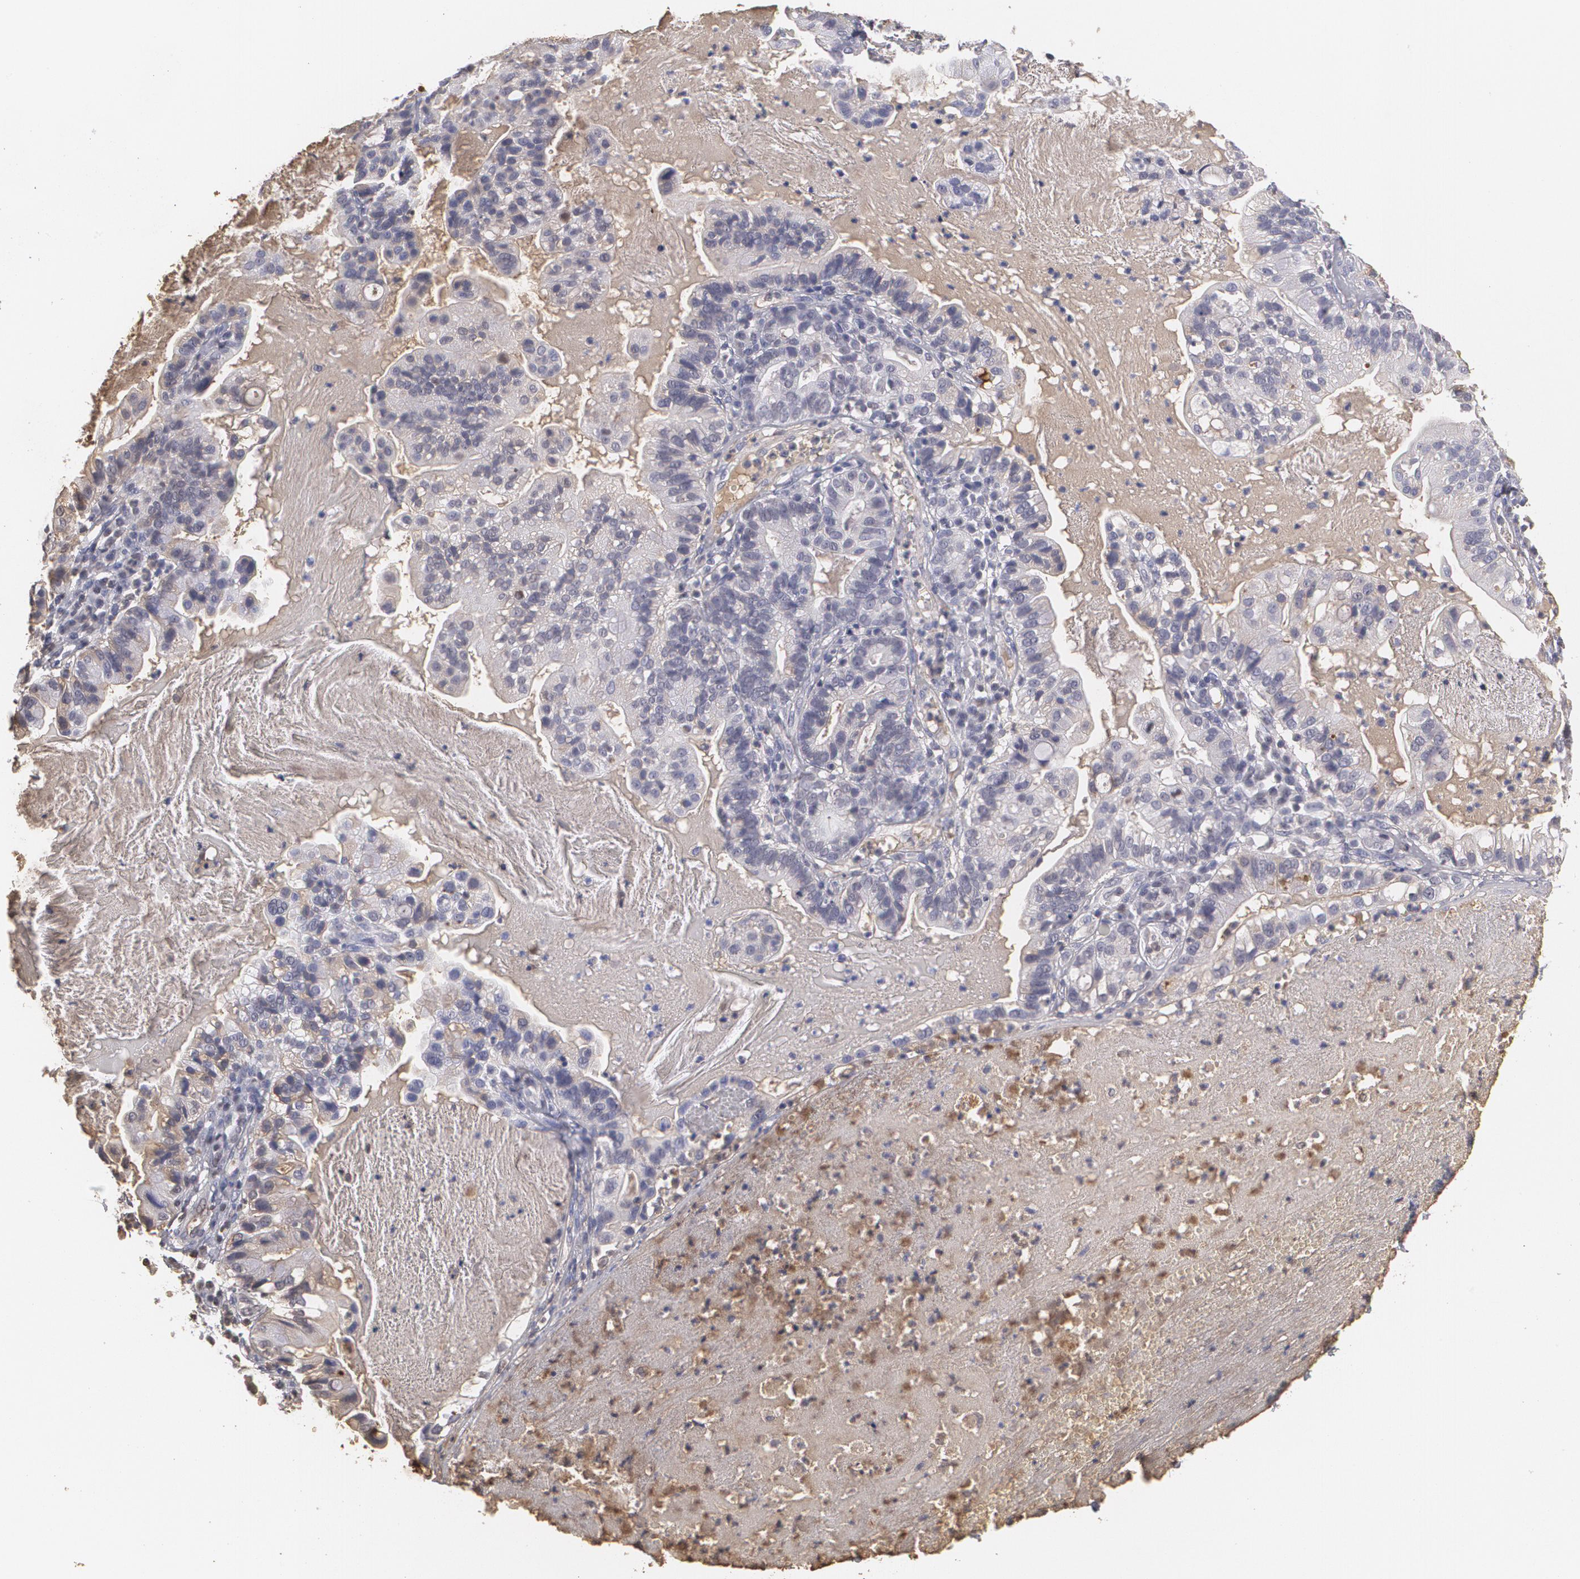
{"staining": {"intensity": "moderate", "quantity": "<25%", "location": "cytoplasmic/membranous"}, "tissue": "cervical cancer", "cell_type": "Tumor cells", "image_type": "cancer", "snomed": [{"axis": "morphology", "description": "Adenocarcinoma, NOS"}, {"axis": "topography", "description": "Cervix"}], "caption": "Cervical cancer (adenocarcinoma) was stained to show a protein in brown. There is low levels of moderate cytoplasmic/membranous staining in about <25% of tumor cells. (Stains: DAB in brown, nuclei in blue, Microscopy: brightfield microscopy at high magnification).", "gene": "SERPINA1", "patient": {"sex": "female", "age": 41}}